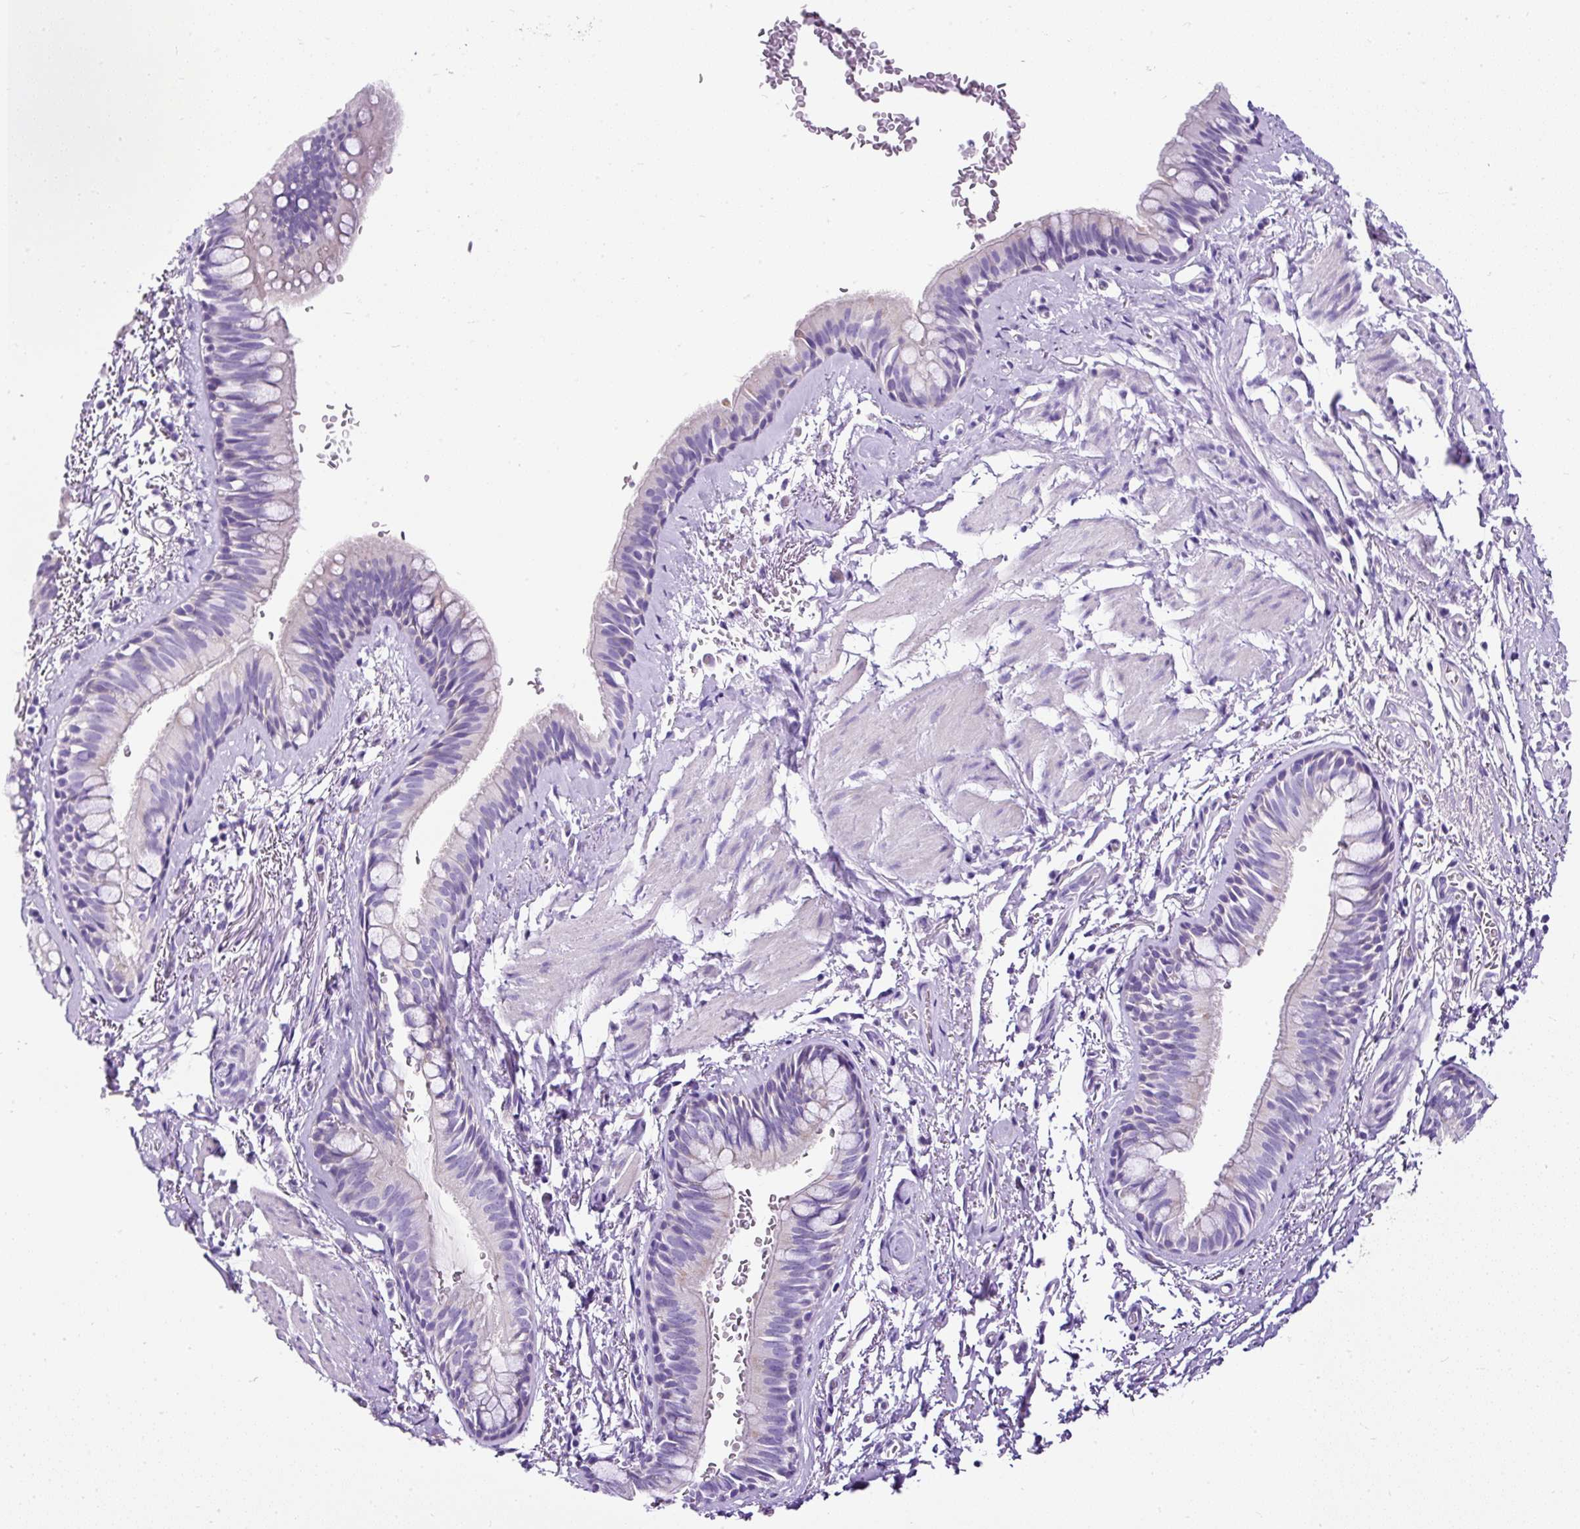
{"staining": {"intensity": "negative", "quantity": "none", "location": "none"}, "tissue": "bronchus", "cell_type": "Respiratory epithelial cells", "image_type": "normal", "snomed": [{"axis": "morphology", "description": "Normal tissue, NOS"}, {"axis": "topography", "description": "Bronchus"}], "caption": "This is an immunohistochemistry (IHC) micrograph of benign bronchus. There is no staining in respiratory epithelial cells.", "gene": "STOX2", "patient": {"sex": "male", "age": 67}}